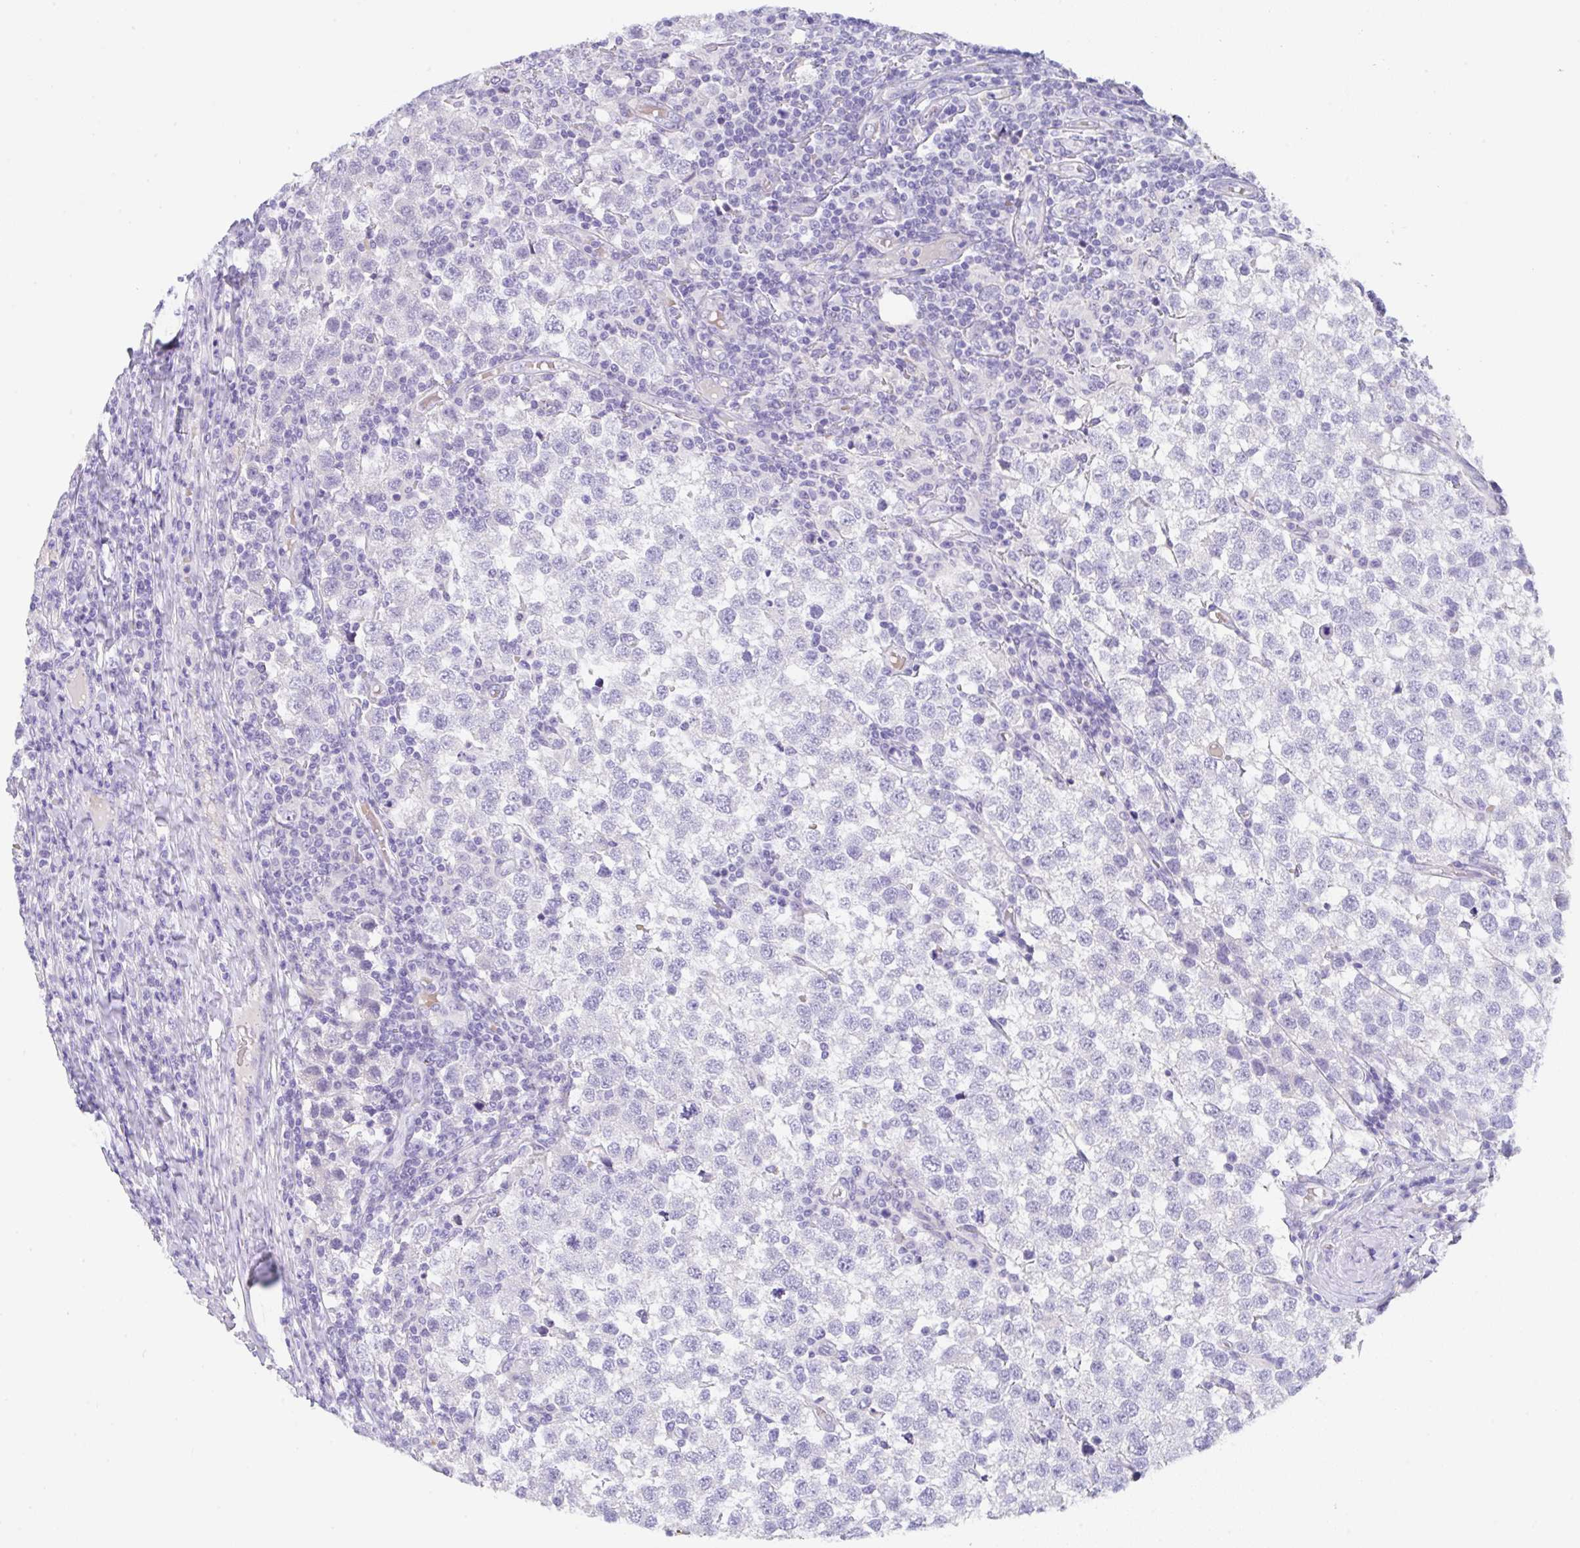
{"staining": {"intensity": "negative", "quantity": "none", "location": "none"}, "tissue": "testis cancer", "cell_type": "Tumor cells", "image_type": "cancer", "snomed": [{"axis": "morphology", "description": "Seminoma, NOS"}, {"axis": "topography", "description": "Testis"}], "caption": "Immunohistochemistry (IHC) photomicrograph of neoplastic tissue: testis cancer (seminoma) stained with DAB (3,3'-diaminobenzidine) displays no significant protein positivity in tumor cells.", "gene": "TRAF4", "patient": {"sex": "male", "age": 34}}